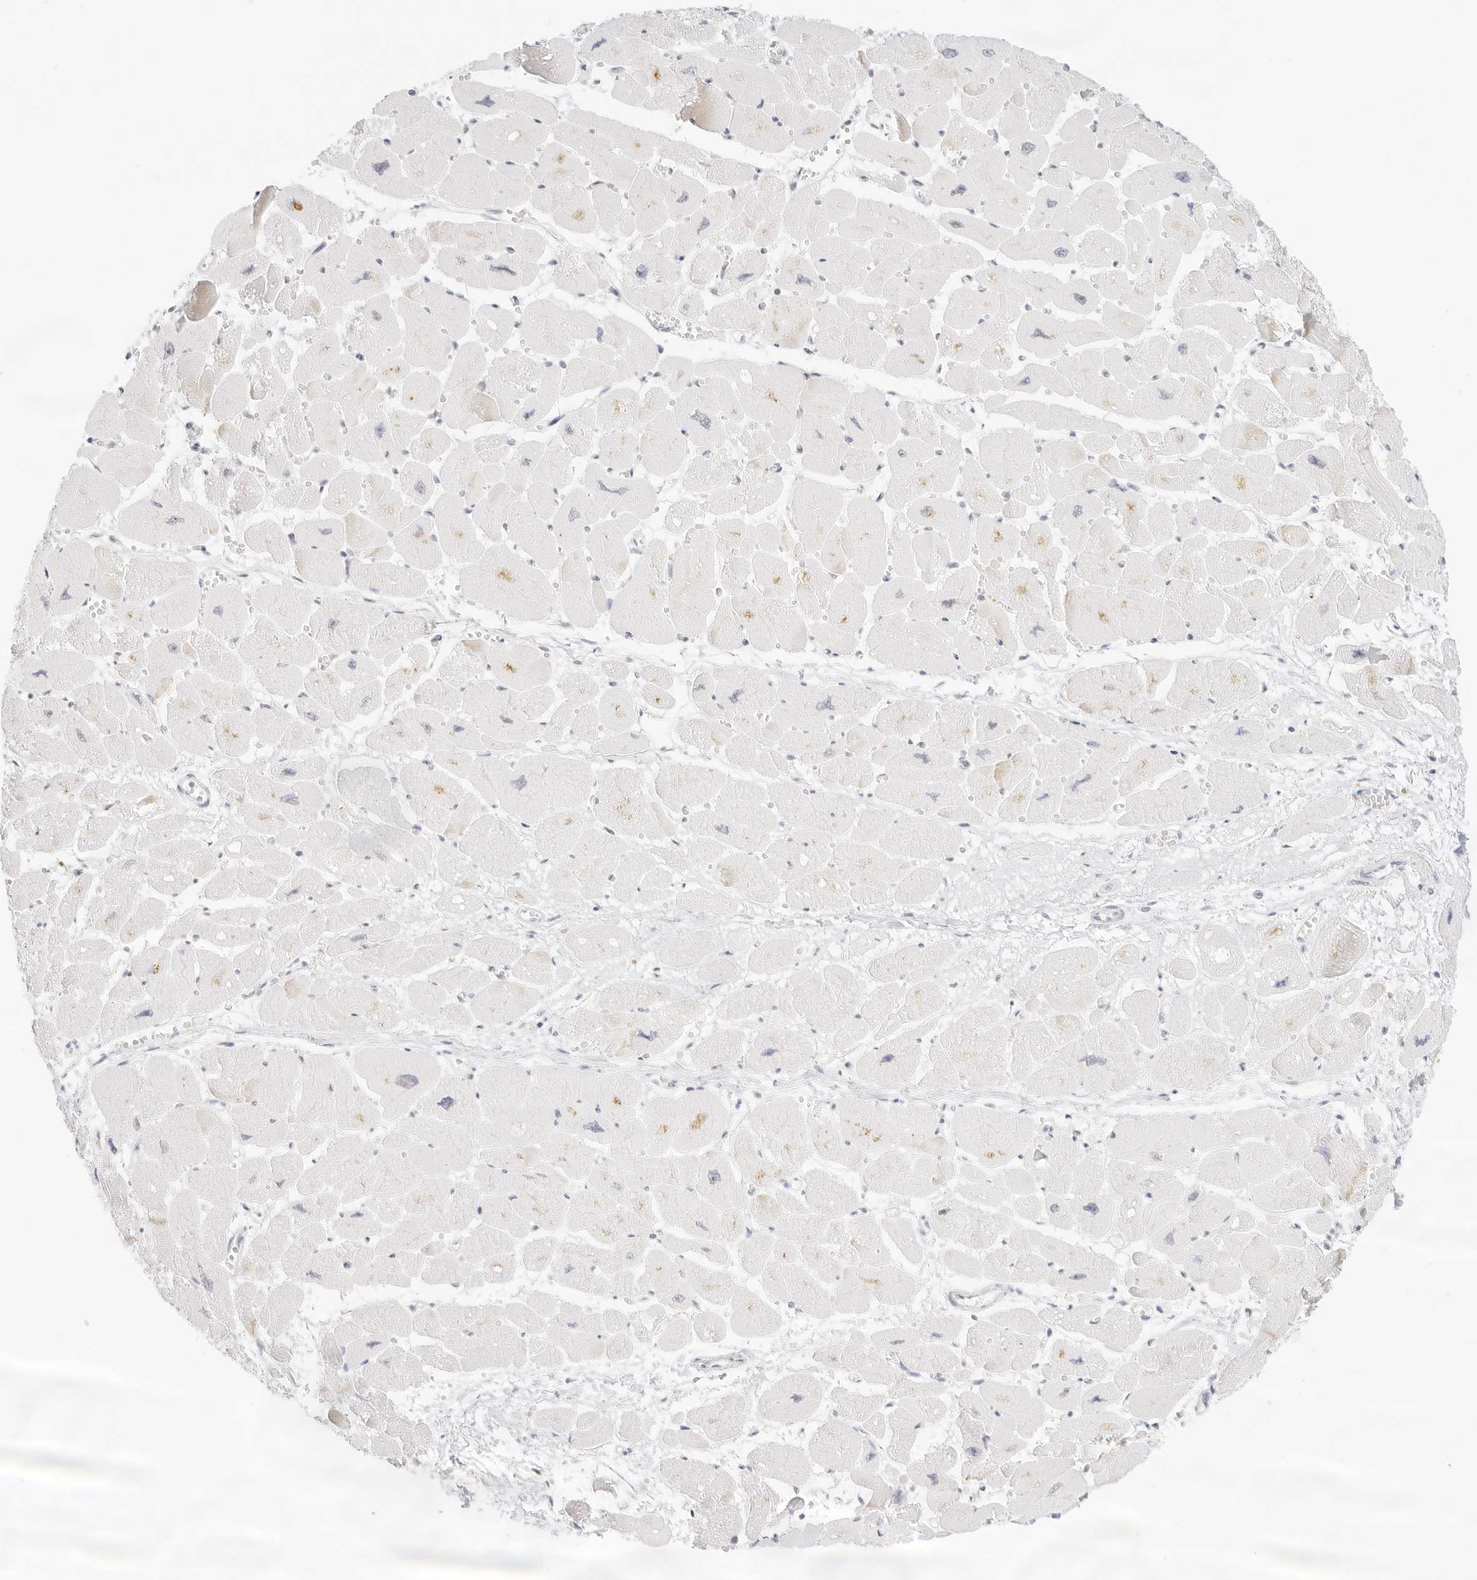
{"staining": {"intensity": "moderate", "quantity": "<25%", "location": "cytoplasmic/membranous"}, "tissue": "heart muscle", "cell_type": "Cardiomyocytes", "image_type": "normal", "snomed": [{"axis": "morphology", "description": "Normal tissue, NOS"}, {"axis": "topography", "description": "Heart"}], "caption": "A brown stain highlights moderate cytoplasmic/membranous positivity of a protein in cardiomyocytes of normal human heart muscle. (DAB (3,3'-diaminobenzidine) = brown stain, brightfield microscopy at high magnification).", "gene": "GNAS", "patient": {"sex": "female", "age": 54}}